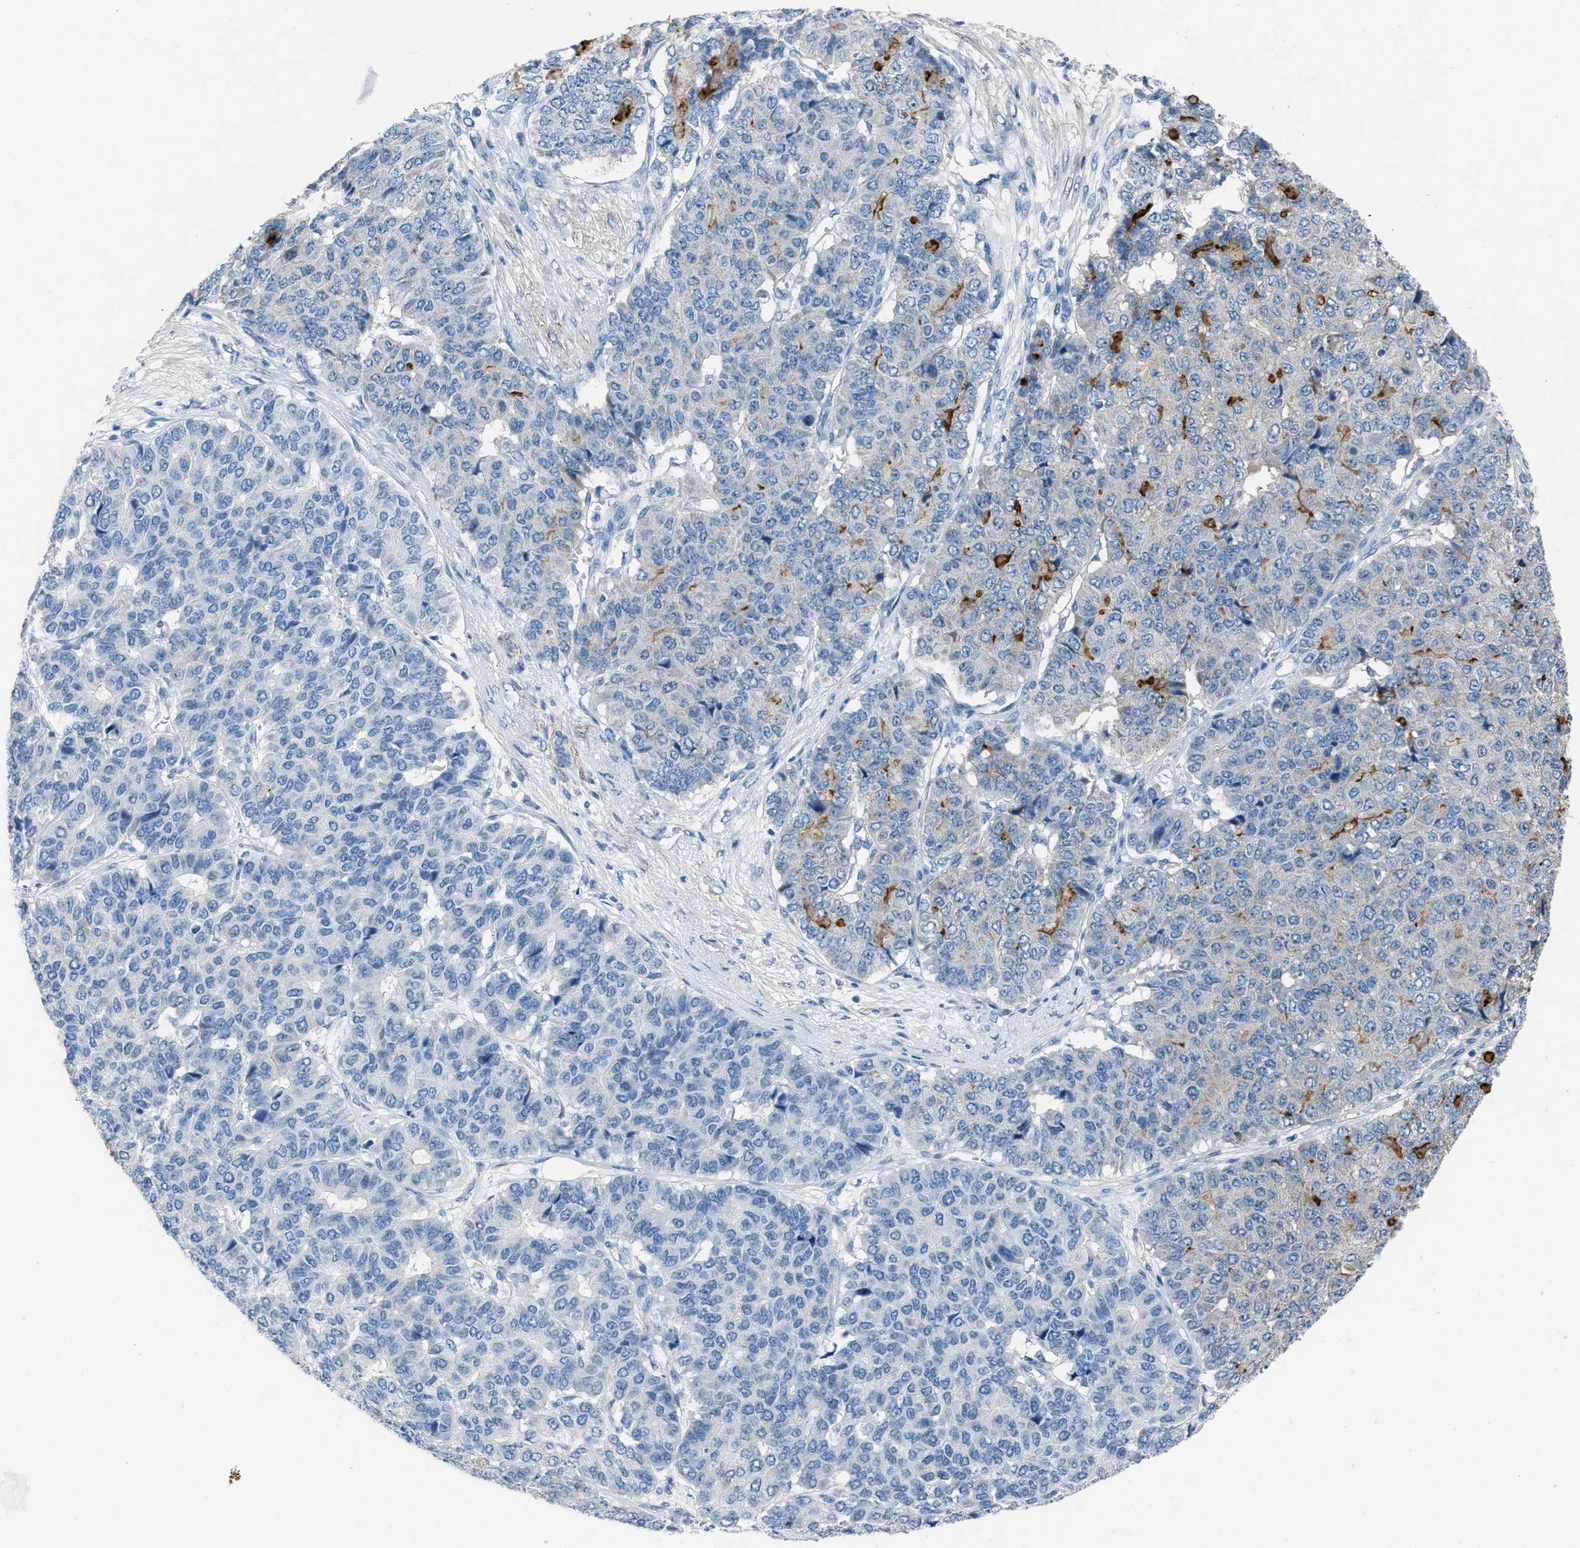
{"staining": {"intensity": "moderate", "quantity": "<25%", "location": "cytoplasmic/membranous"}, "tissue": "pancreatic cancer", "cell_type": "Tumor cells", "image_type": "cancer", "snomed": [{"axis": "morphology", "description": "Adenocarcinoma, NOS"}, {"axis": "topography", "description": "Pancreas"}], "caption": "This is a micrograph of IHC staining of adenocarcinoma (pancreatic), which shows moderate expression in the cytoplasmic/membranous of tumor cells.", "gene": "SPATC1L", "patient": {"sex": "male", "age": 50}}